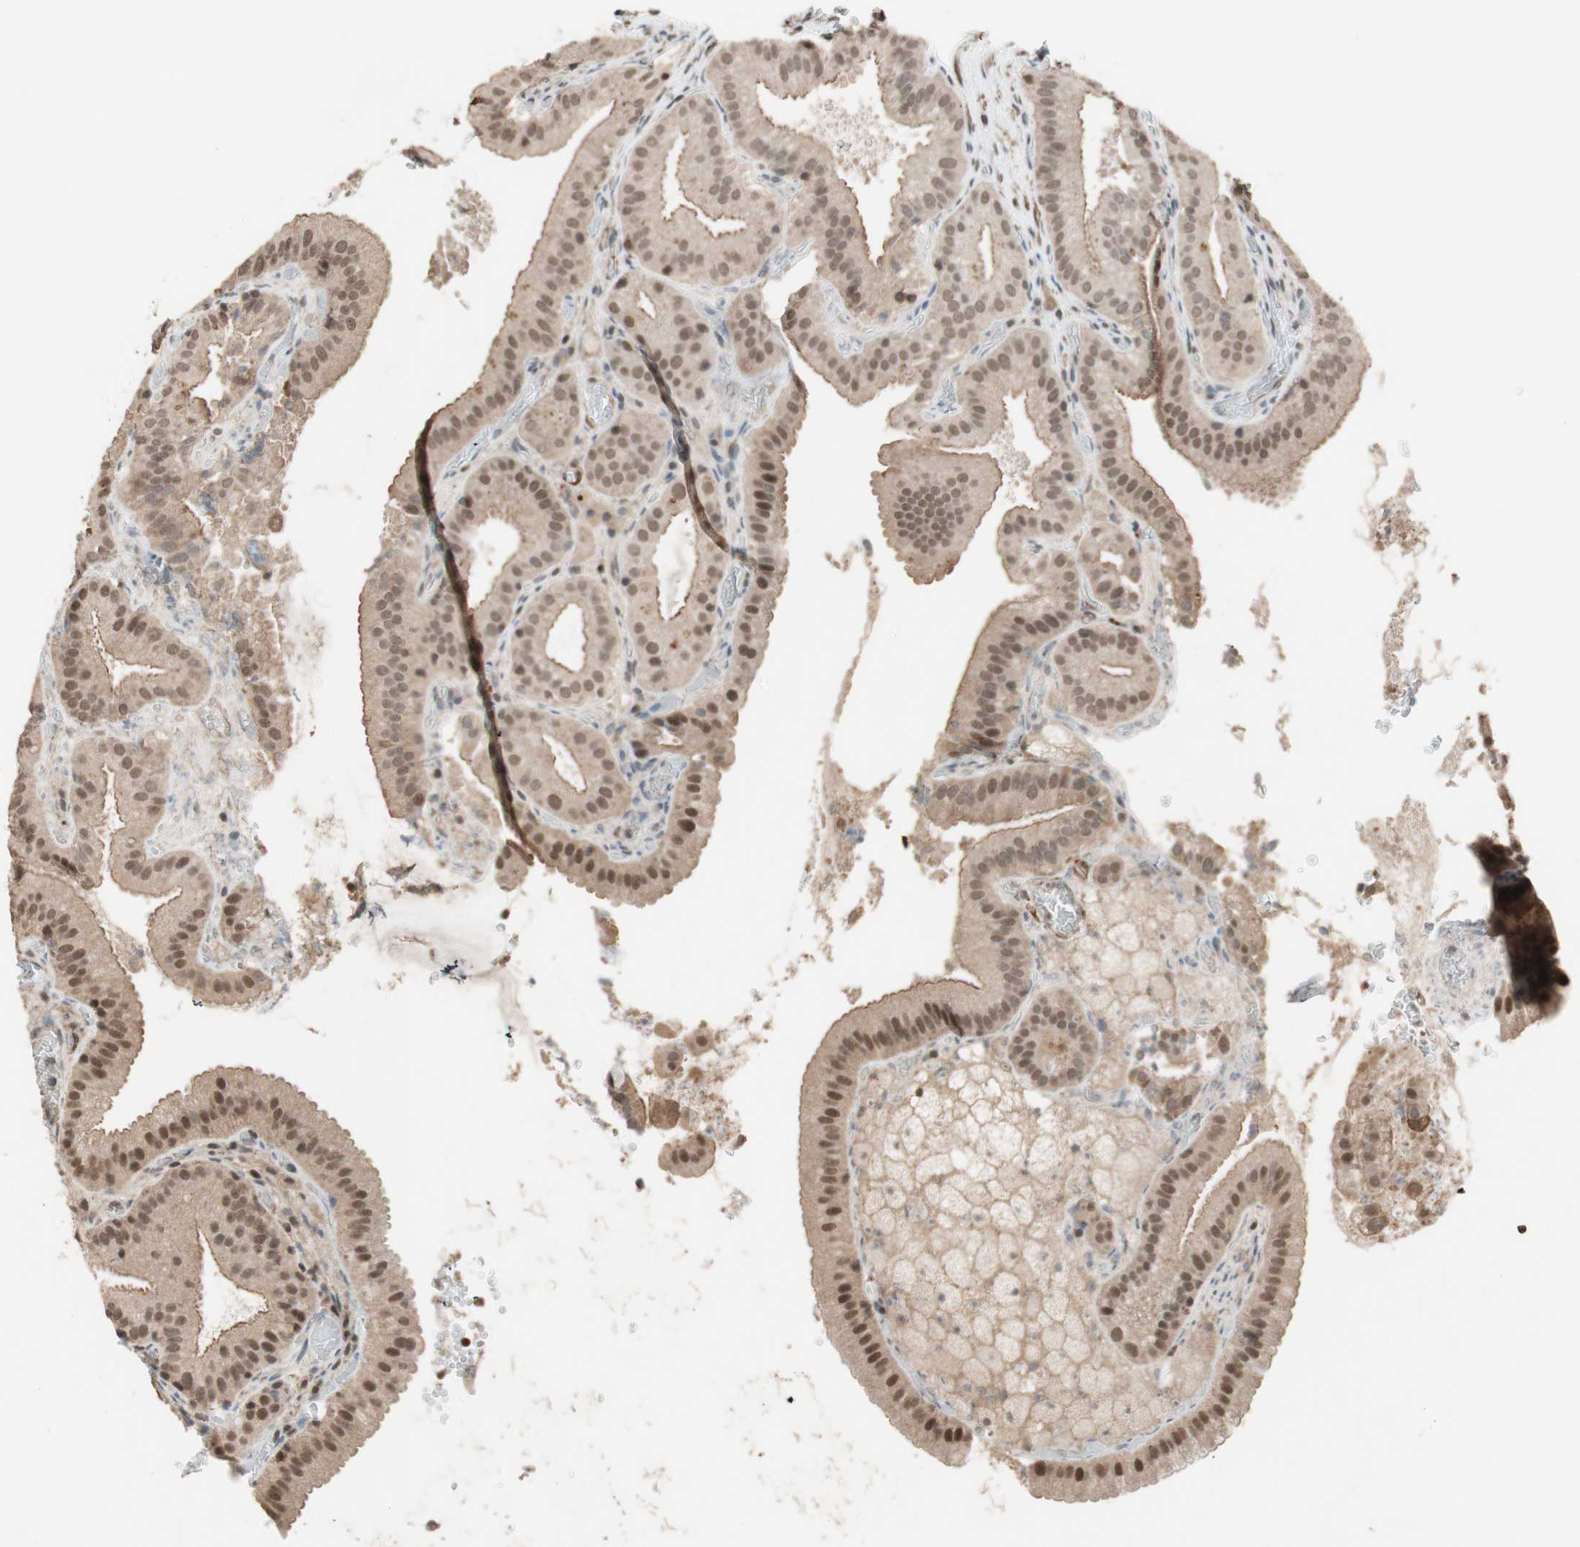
{"staining": {"intensity": "moderate", "quantity": ">75%", "location": "cytoplasmic/membranous,nuclear"}, "tissue": "gallbladder", "cell_type": "Glandular cells", "image_type": "normal", "snomed": [{"axis": "morphology", "description": "Normal tissue, NOS"}, {"axis": "topography", "description": "Gallbladder"}], "caption": "Immunohistochemical staining of normal gallbladder shows medium levels of moderate cytoplasmic/membranous,nuclear positivity in about >75% of glandular cells. The staining was performed using DAB, with brown indicating positive protein expression. Nuclei are stained blue with hematoxylin.", "gene": "DRAP1", "patient": {"sex": "male", "age": 54}}